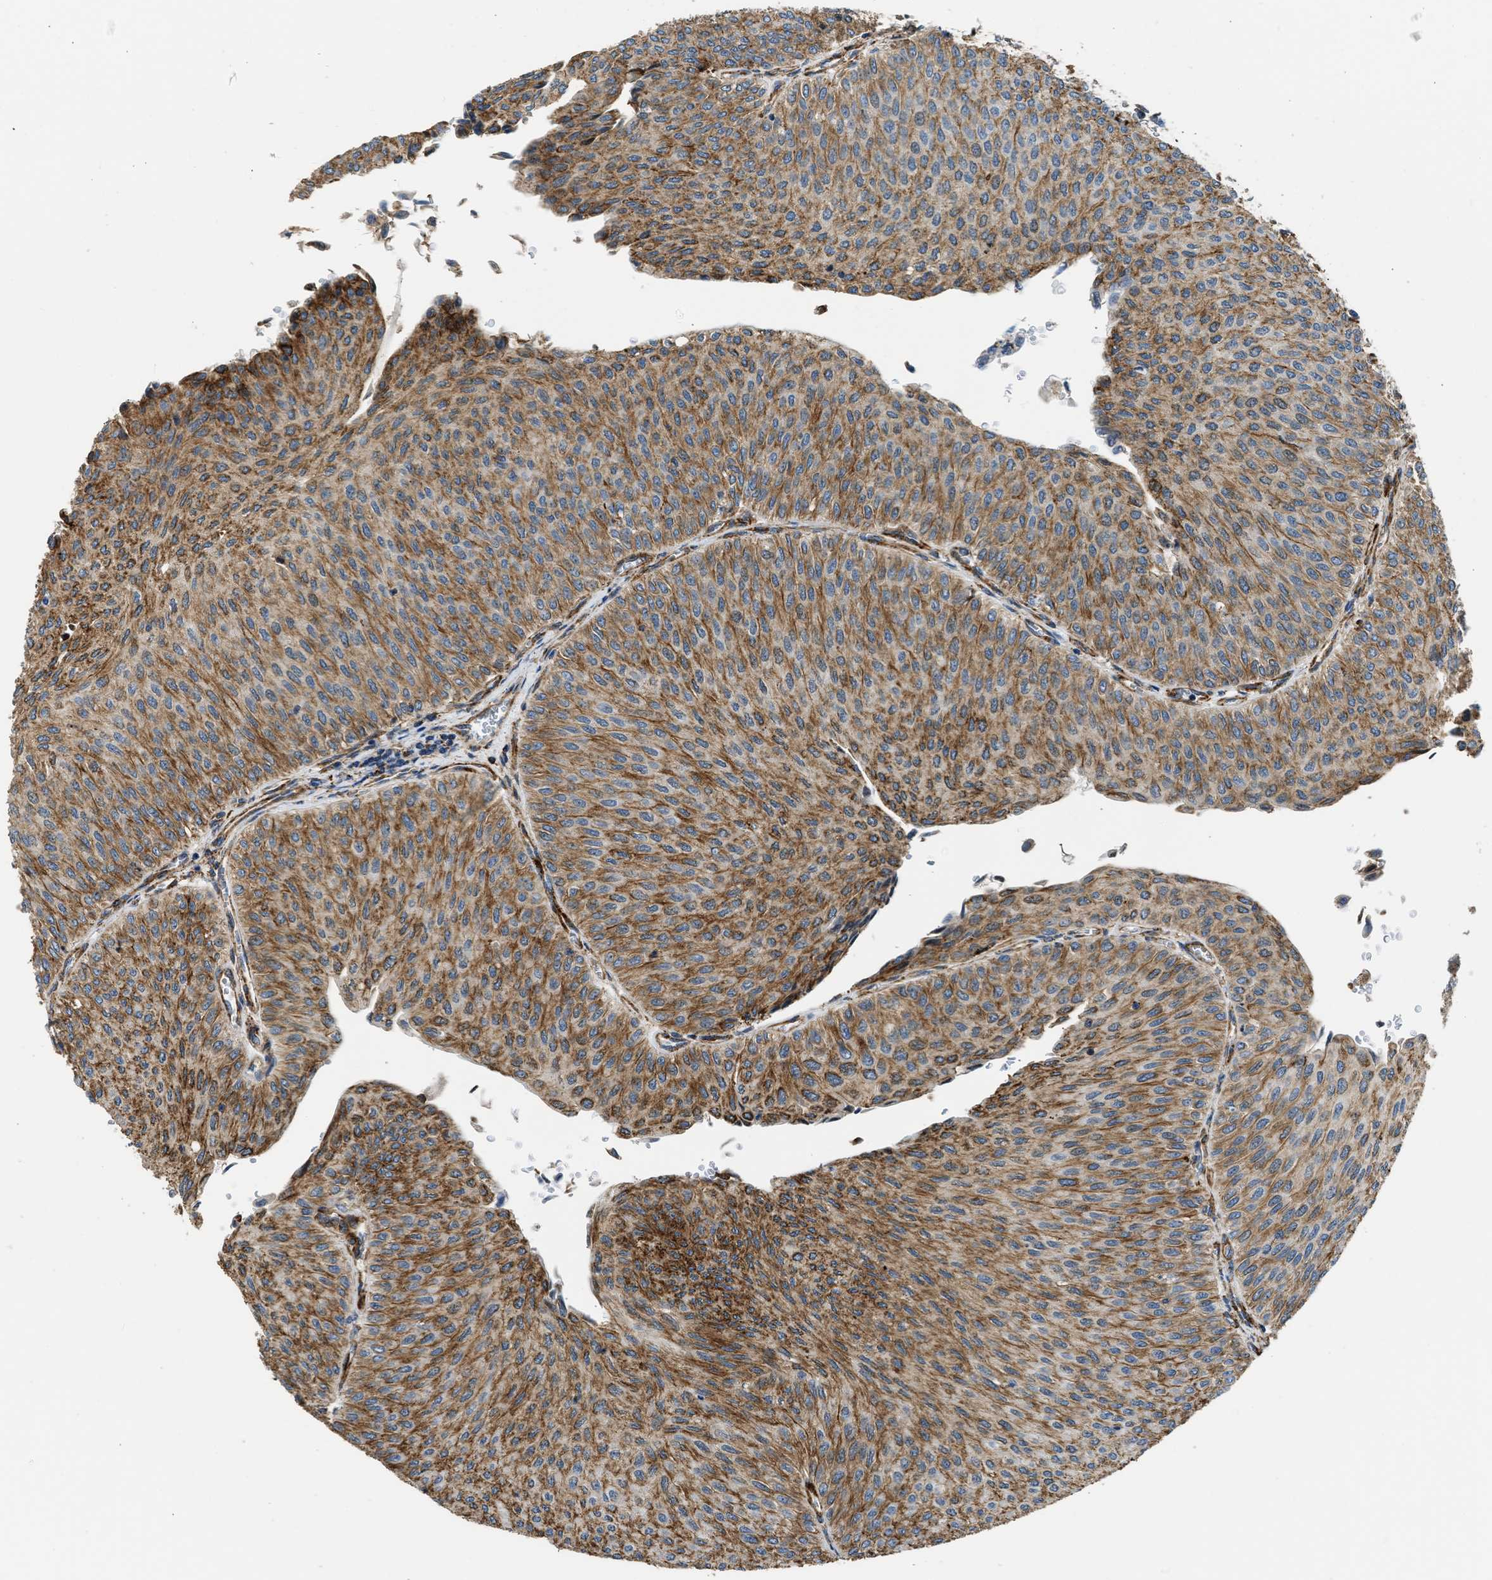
{"staining": {"intensity": "moderate", "quantity": ">75%", "location": "cytoplasmic/membranous"}, "tissue": "urothelial cancer", "cell_type": "Tumor cells", "image_type": "cancer", "snomed": [{"axis": "morphology", "description": "Urothelial carcinoma, Low grade"}, {"axis": "topography", "description": "Urinary bladder"}], "caption": "Human urothelial cancer stained with a brown dye exhibits moderate cytoplasmic/membranous positive staining in approximately >75% of tumor cells.", "gene": "SEPTIN2", "patient": {"sex": "male", "age": 78}}